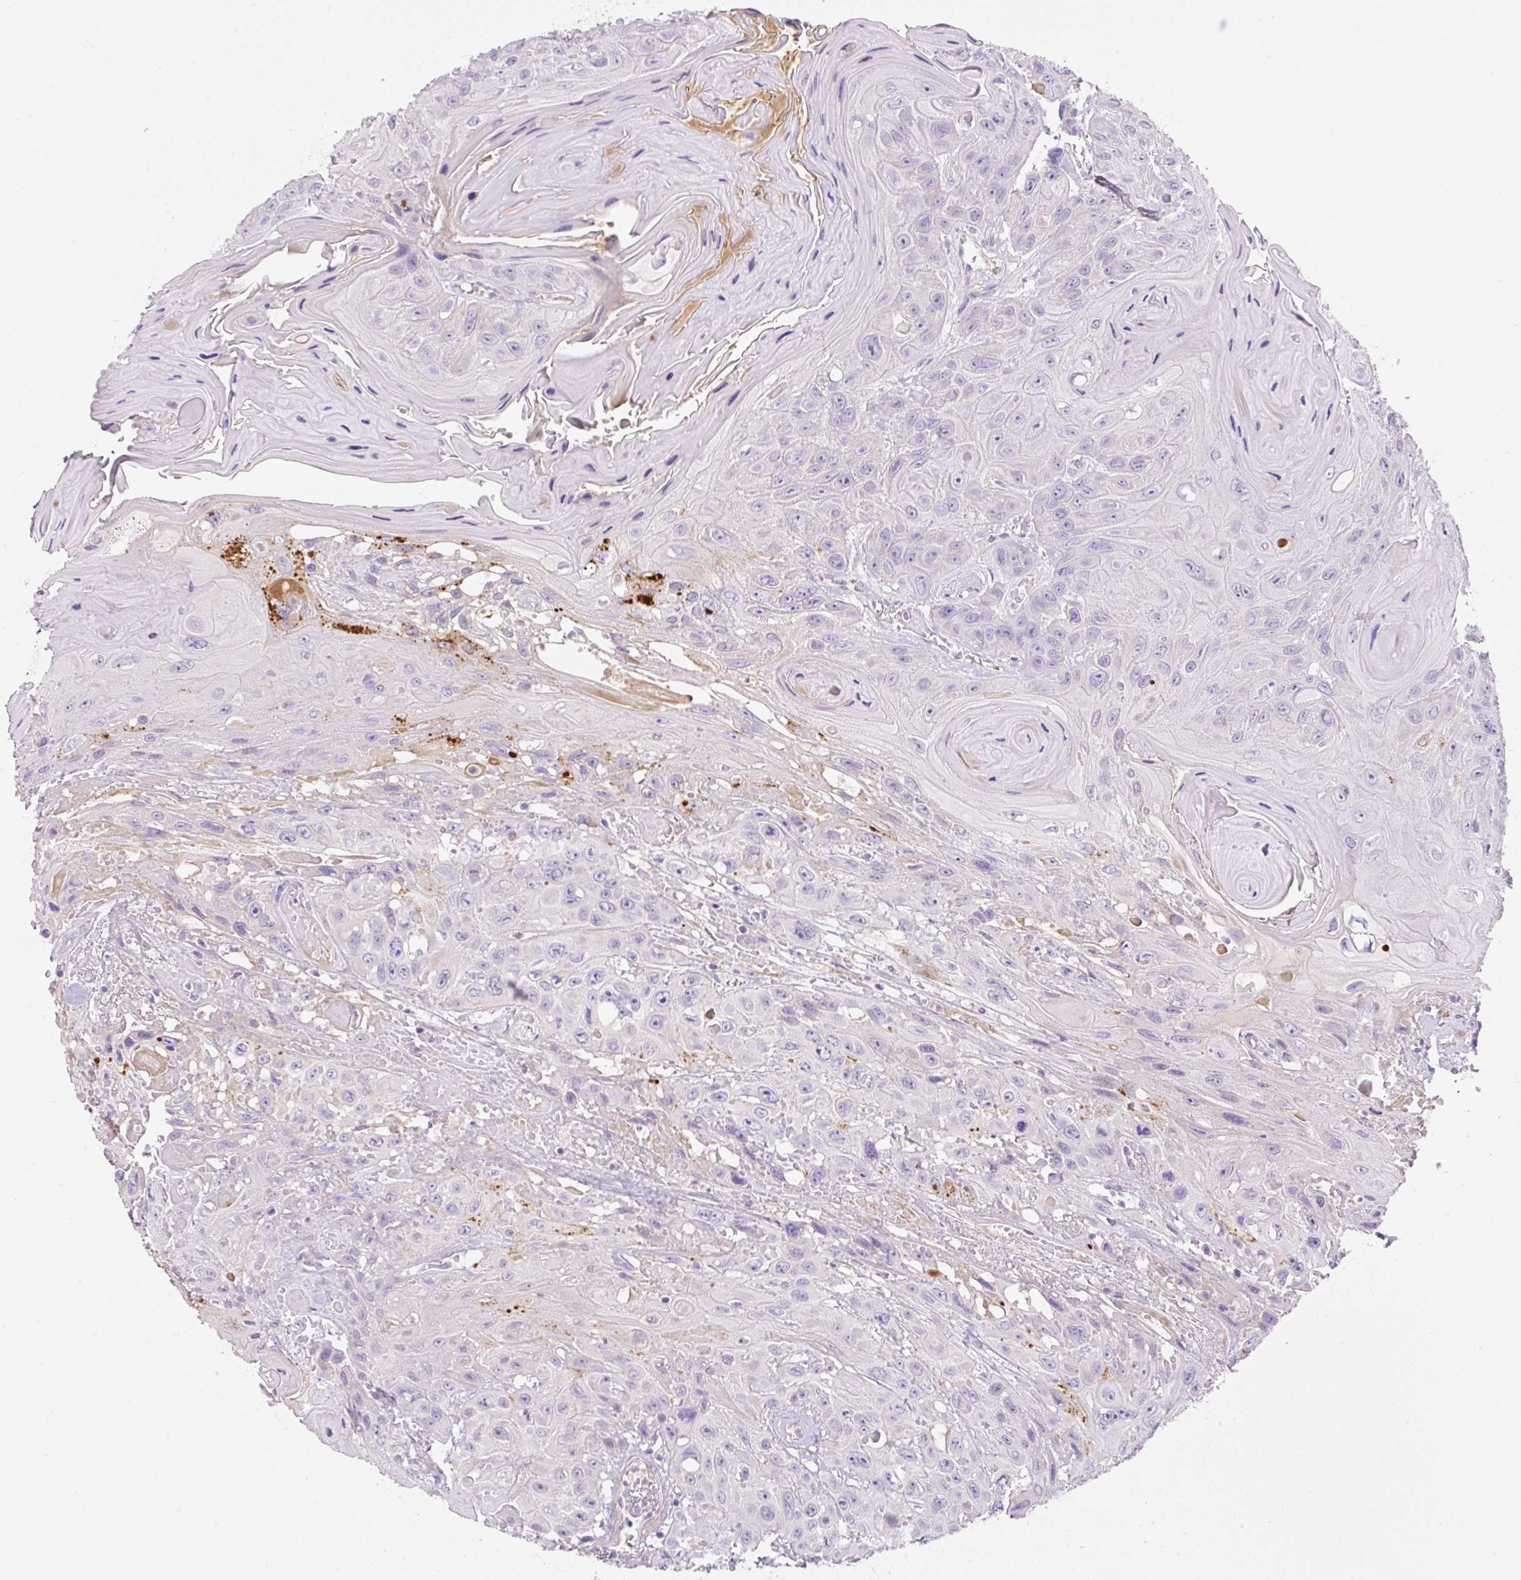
{"staining": {"intensity": "negative", "quantity": "none", "location": "none"}, "tissue": "head and neck cancer", "cell_type": "Tumor cells", "image_type": "cancer", "snomed": [{"axis": "morphology", "description": "Squamous cell carcinoma, NOS"}, {"axis": "topography", "description": "Head-Neck"}], "caption": "A high-resolution photomicrograph shows immunohistochemistry staining of head and neck cancer, which exhibits no significant expression in tumor cells. The staining is performed using DAB brown chromogen with nuclei counter-stained in using hematoxylin.", "gene": "TDRD15", "patient": {"sex": "female", "age": 59}}